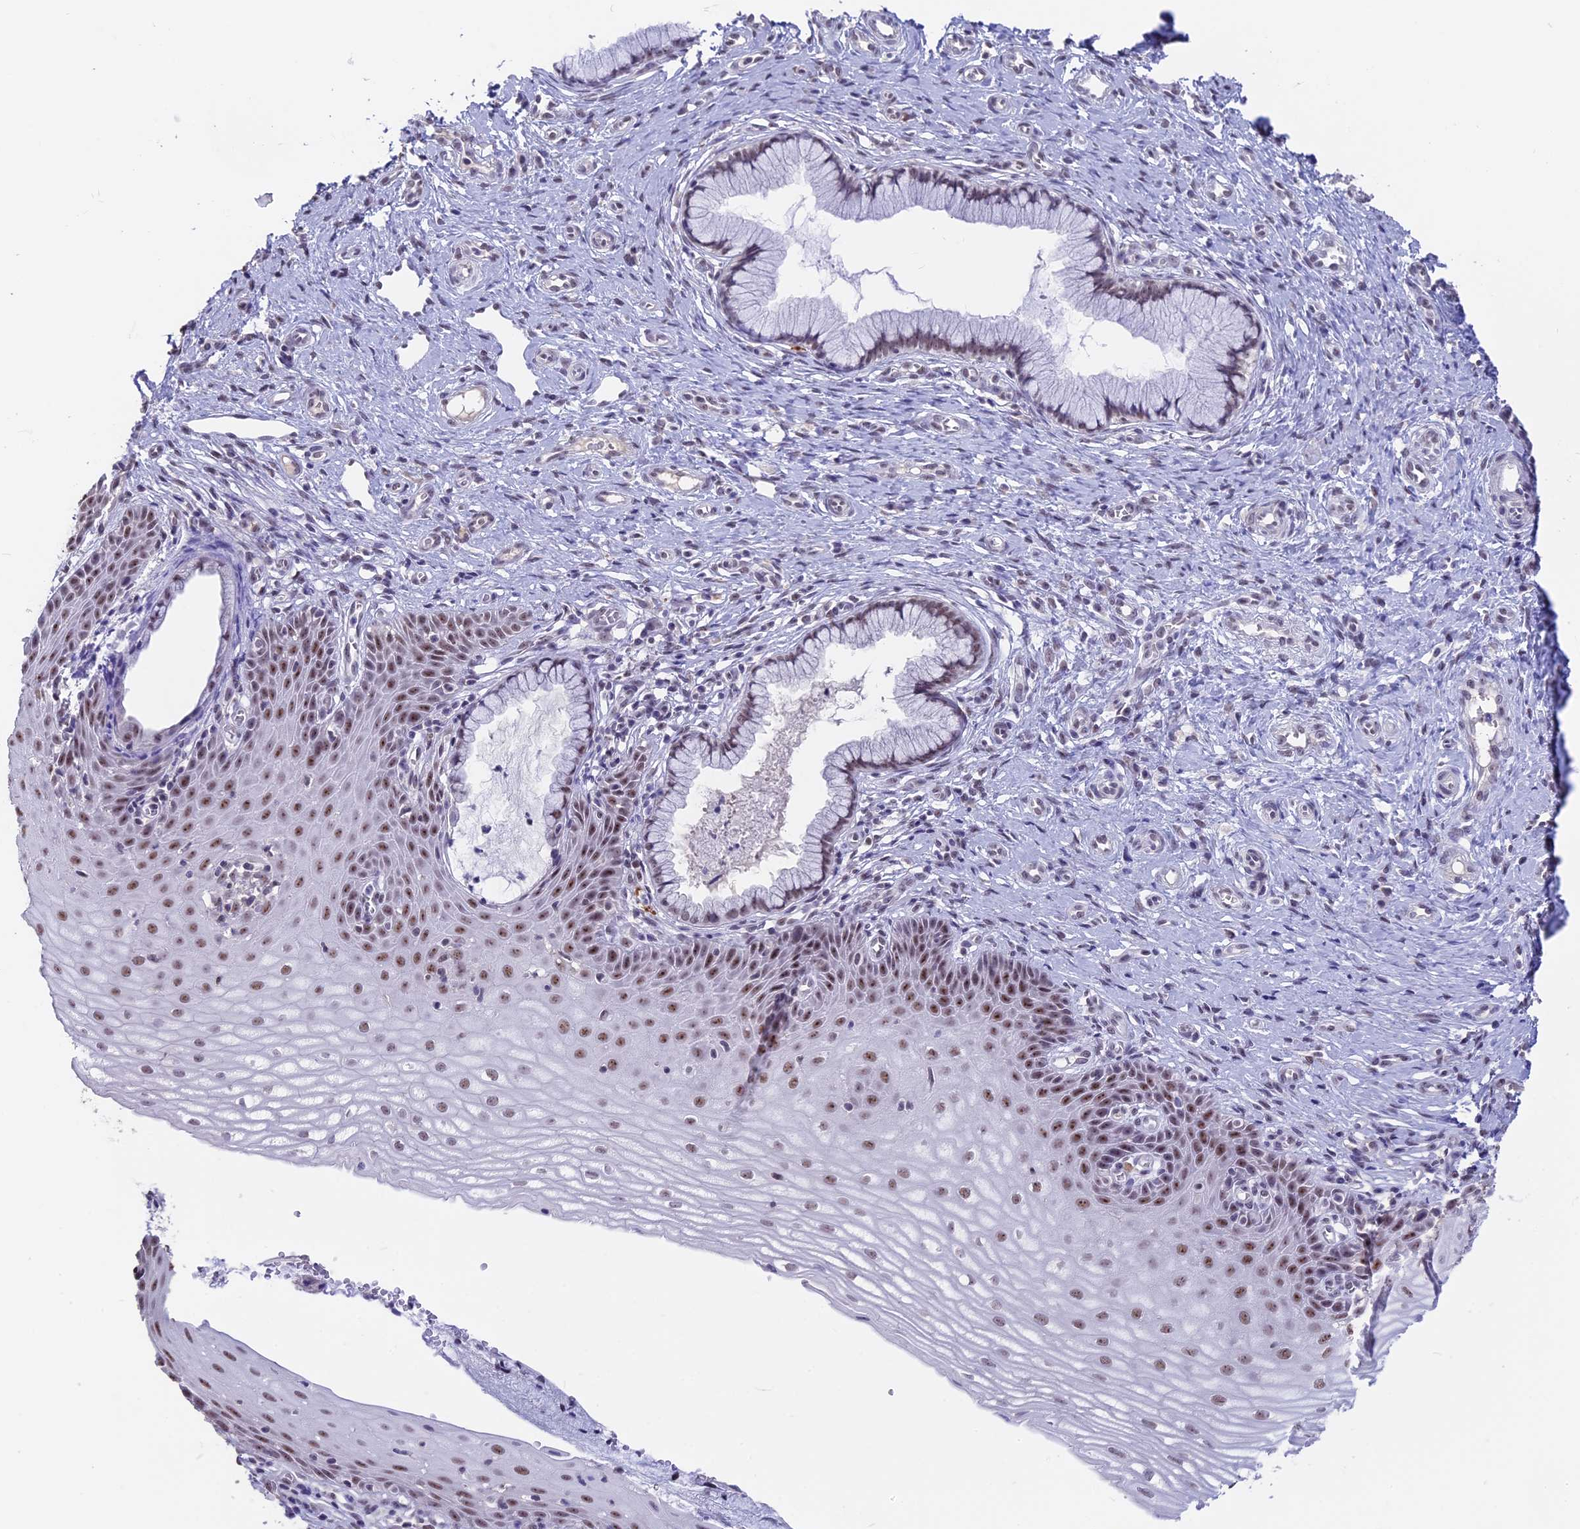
{"staining": {"intensity": "moderate", "quantity": "25%-75%", "location": "nuclear"}, "tissue": "cervix", "cell_type": "Glandular cells", "image_type": "normal", "snomed": [{"axis": "morphology", "description": "Normal tissue, NOS"}, {"axis": "topography", "description": "Cervix"}], "caption": "Glandular cells demonstrate medium levels of moderate nuclear staining in about 25%-75% of cells in normal human cervix.", "gene": "SETD2", "patient": {"sex": "female", "age": 36}}